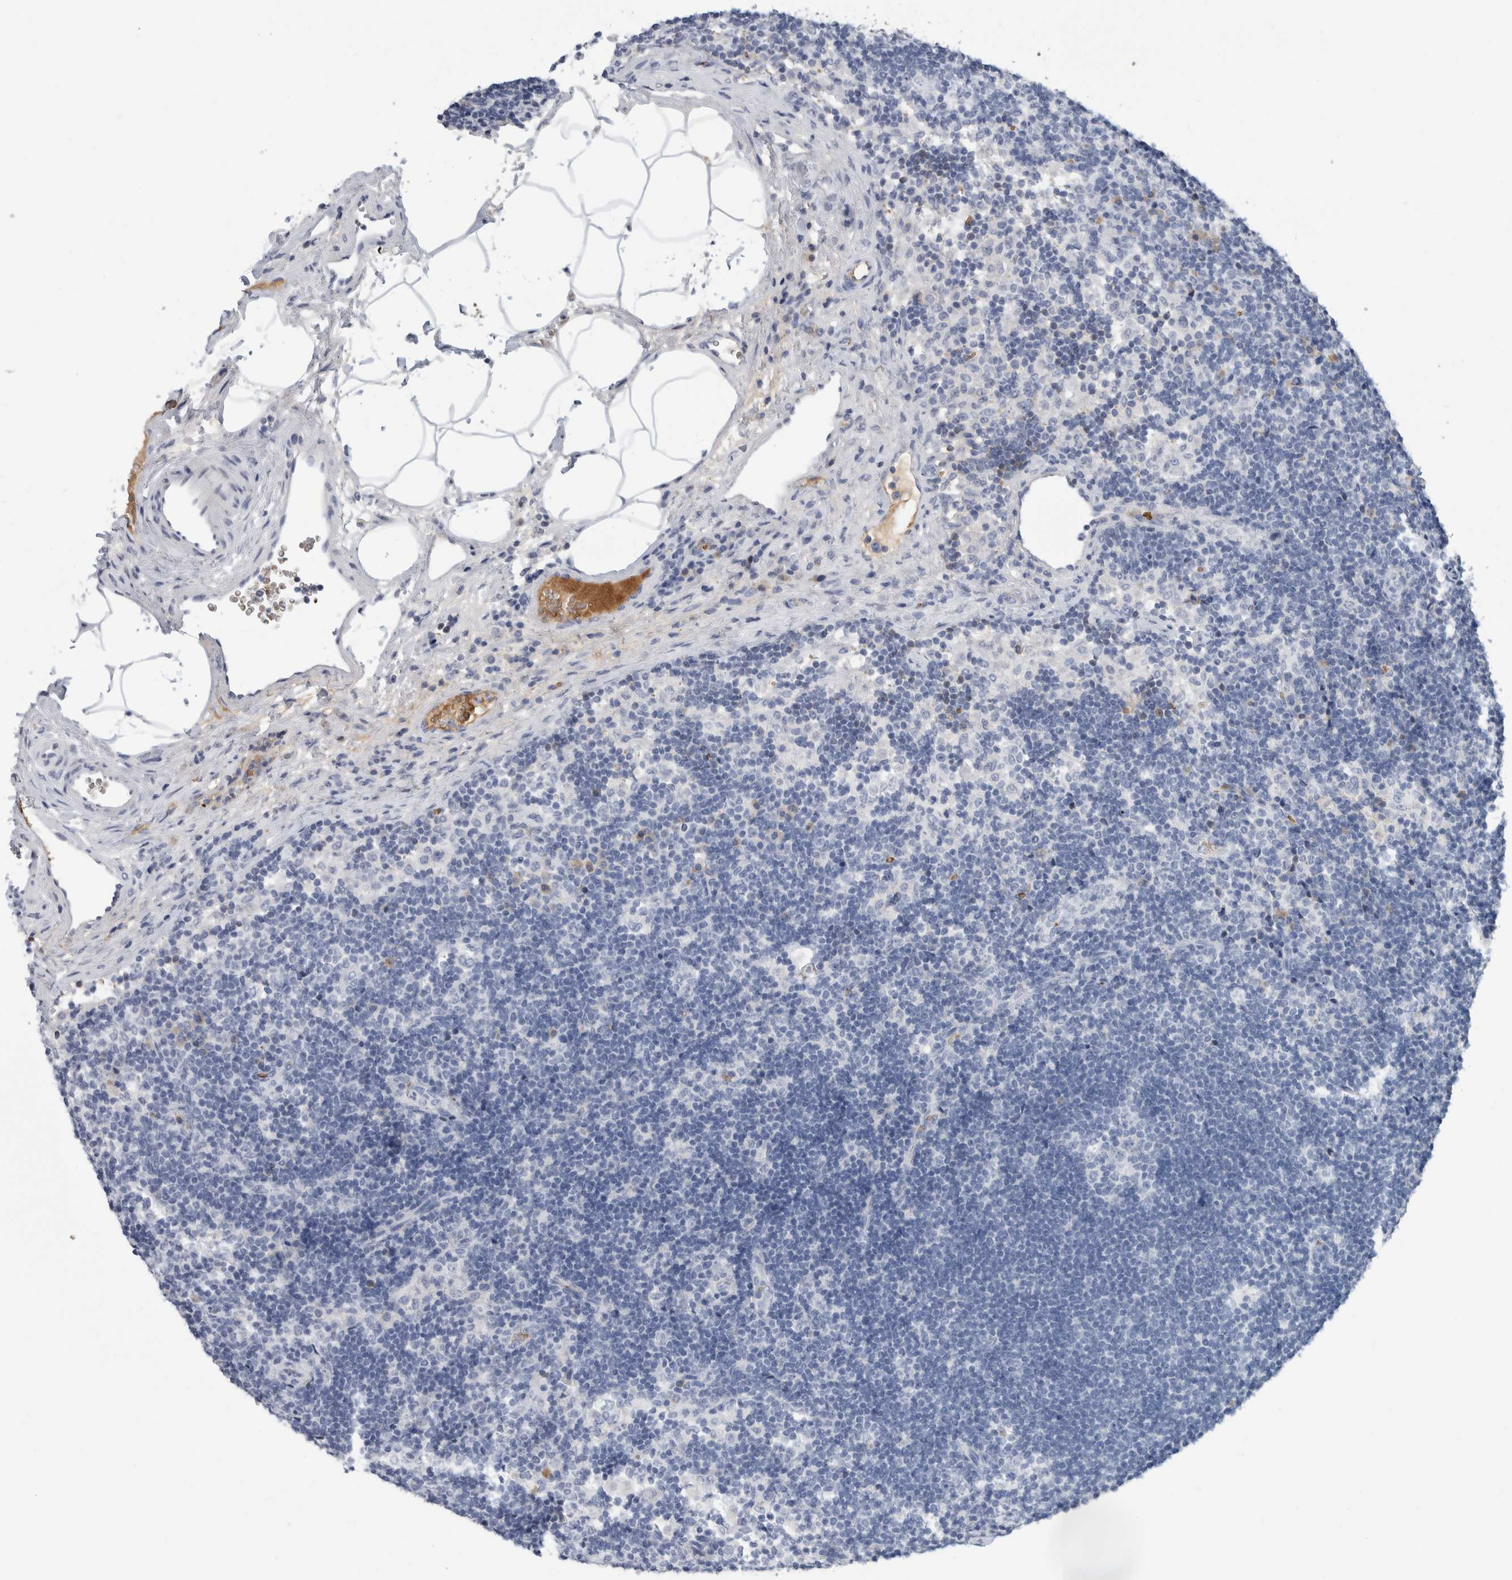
{"staining": {"intensity": "negative", "quantity": "none", "location": "none"}, "tissue": "lymph node", "cell_type": "Germinal center cells", "image_type": "normal", "snomed": [{"axis": "morphology", "description": "Normal tissue, NOS"}, {"axis": "topography", "description": "Lymph node"}], "caption": "This is a image of immunohistochemistry staining of normal lymph node, which shows no expression in germinal center cells. (DAB (3,3'-diaminobenzidine) immunohistochemistry (IHC), high magnification).", "gene": "CA1", "patient": {"sex": "female", "age": 22}}